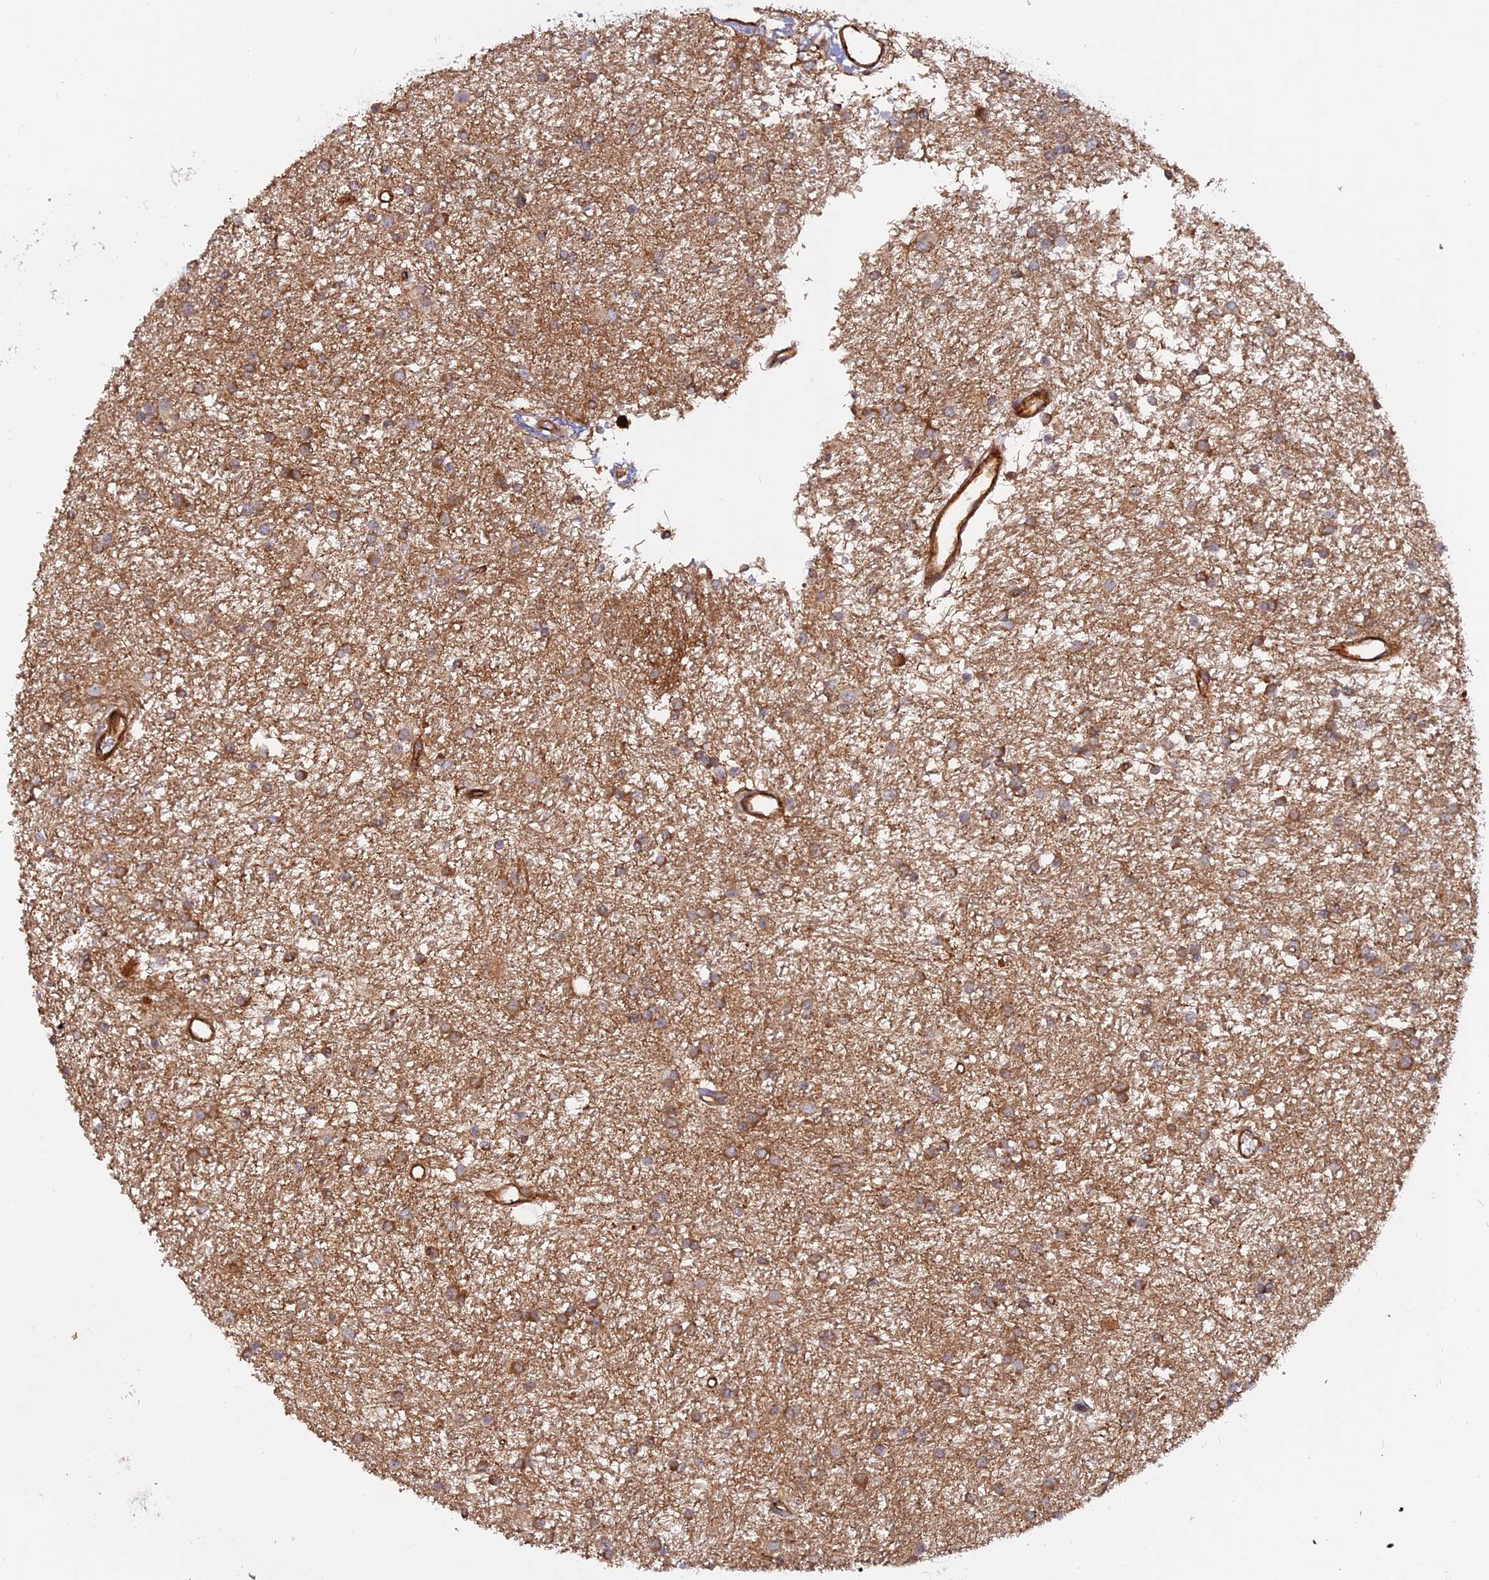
{"staining": {"intensity": "moderate", "quantity": ">75%", "location": "cytoplasmic/membranous"}, "tissue": "glioma", "cell_type": "Tumor cells", "image_type": "cancer", "snomed": [{"axis": "morphology", "description": "Glioma, malignant, High grade"}, {"axis": "topography", "description": "Brain"}], "caption": "Immunohistochemistry staining of glioma, which demonstrates medium levels of moderate cytoplasmic/membranous positivity in approximately >75% of tumor cells indicating moderate cytoplasmic/membranous protein expression. The staining was performed using DAB (brown) for protein detection and nuclei were counterstained in hematoxylin (blue).", "gene": "PHLDB3", "patient": {"sex": "male", "age": 77}}